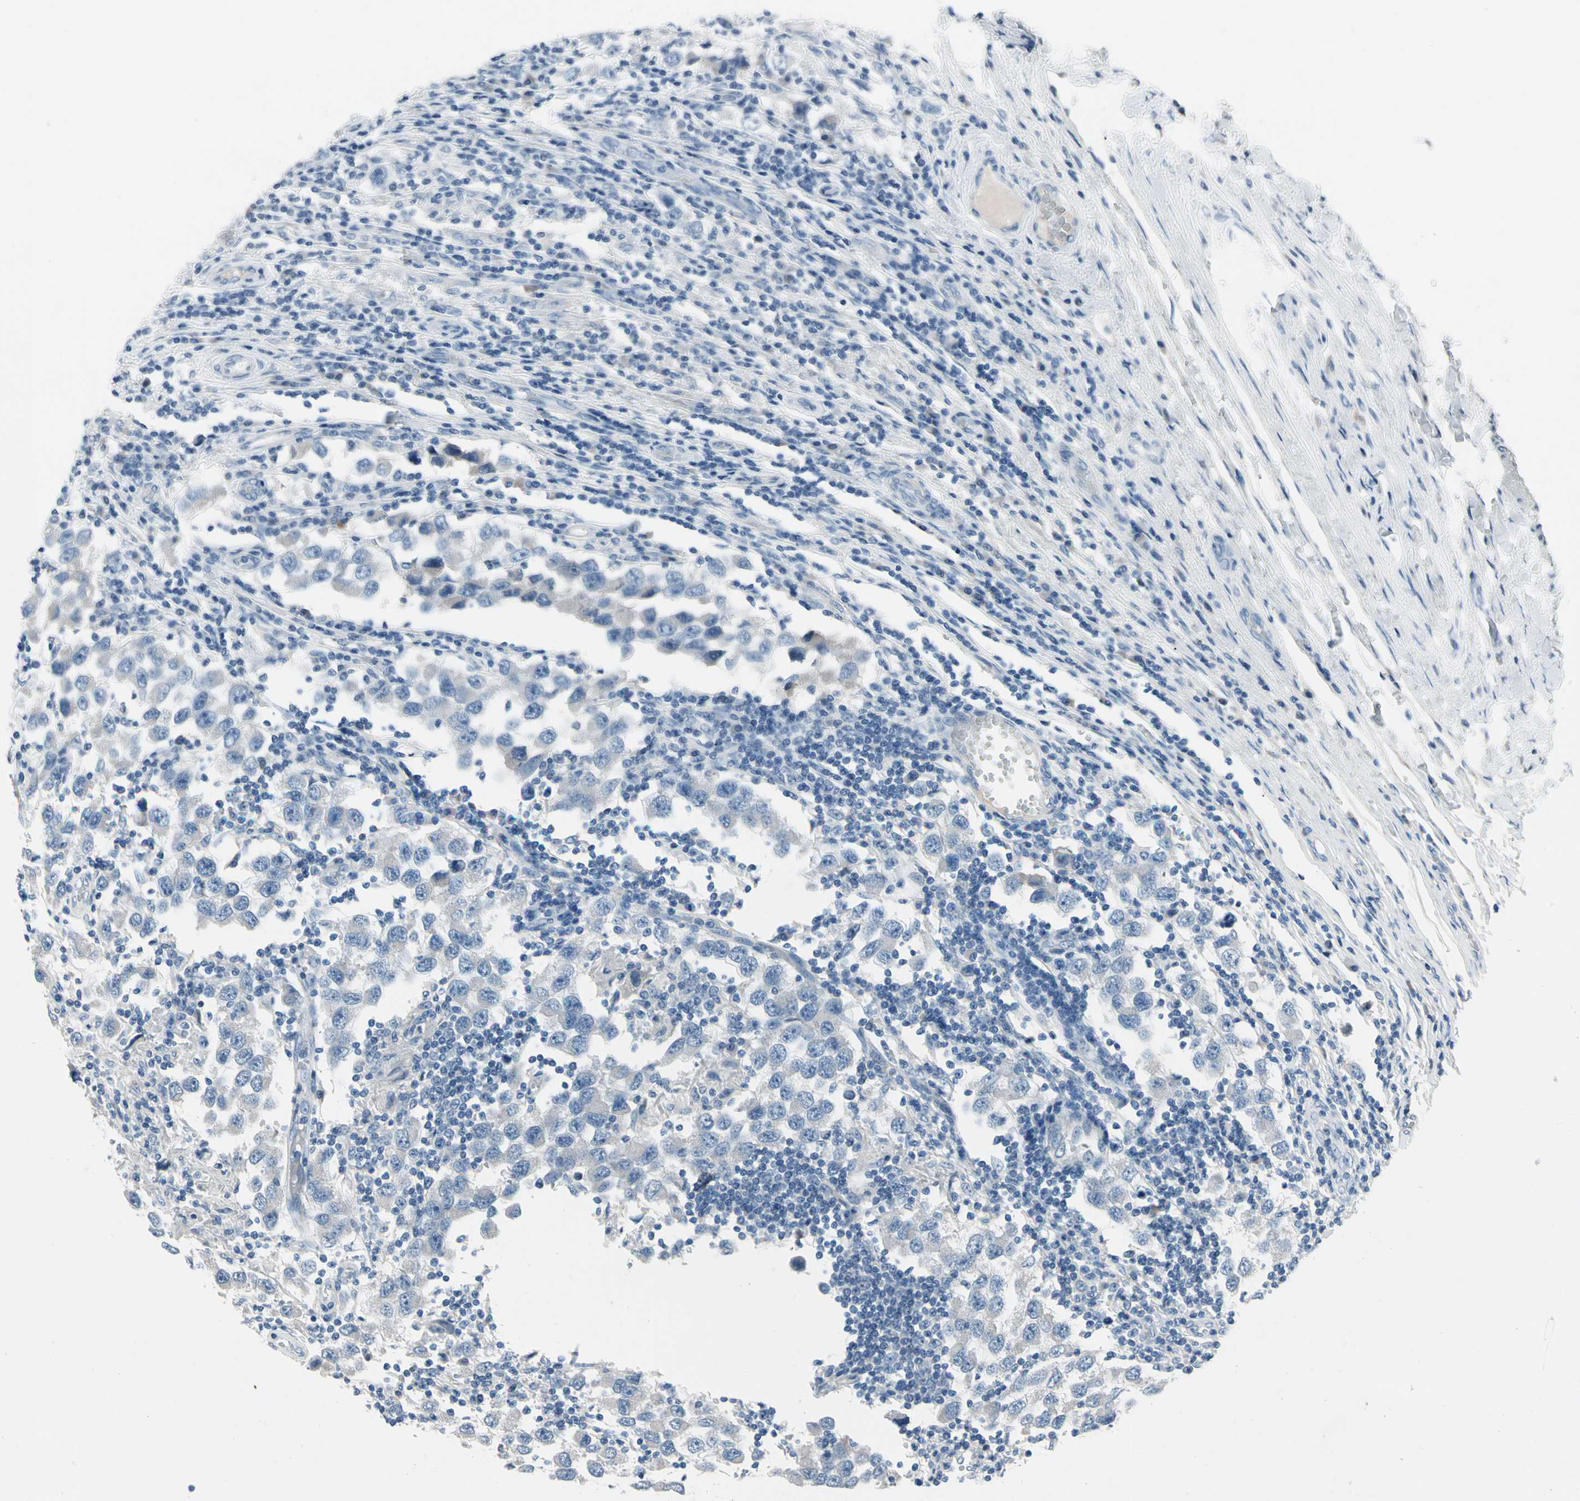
{"staining": {"intensity": "negative", "quantity": "none", "location": "none"}, "tissue": "testis cancer", "cell_type": "Tumor cells", "image_type": "cancer", "snomed": [{"axis": "morphology", "description": "Carcinoma, Embryonal, NOS"}, {"axis": "topography", "description": "Testis"}], "caption": "Immunohistochemistry of testis cancer shows no positivity in tumor cells. Nuclei are stained in blue.", "gene": "PGR", "patient": {"sex": "male", "age": 21}}